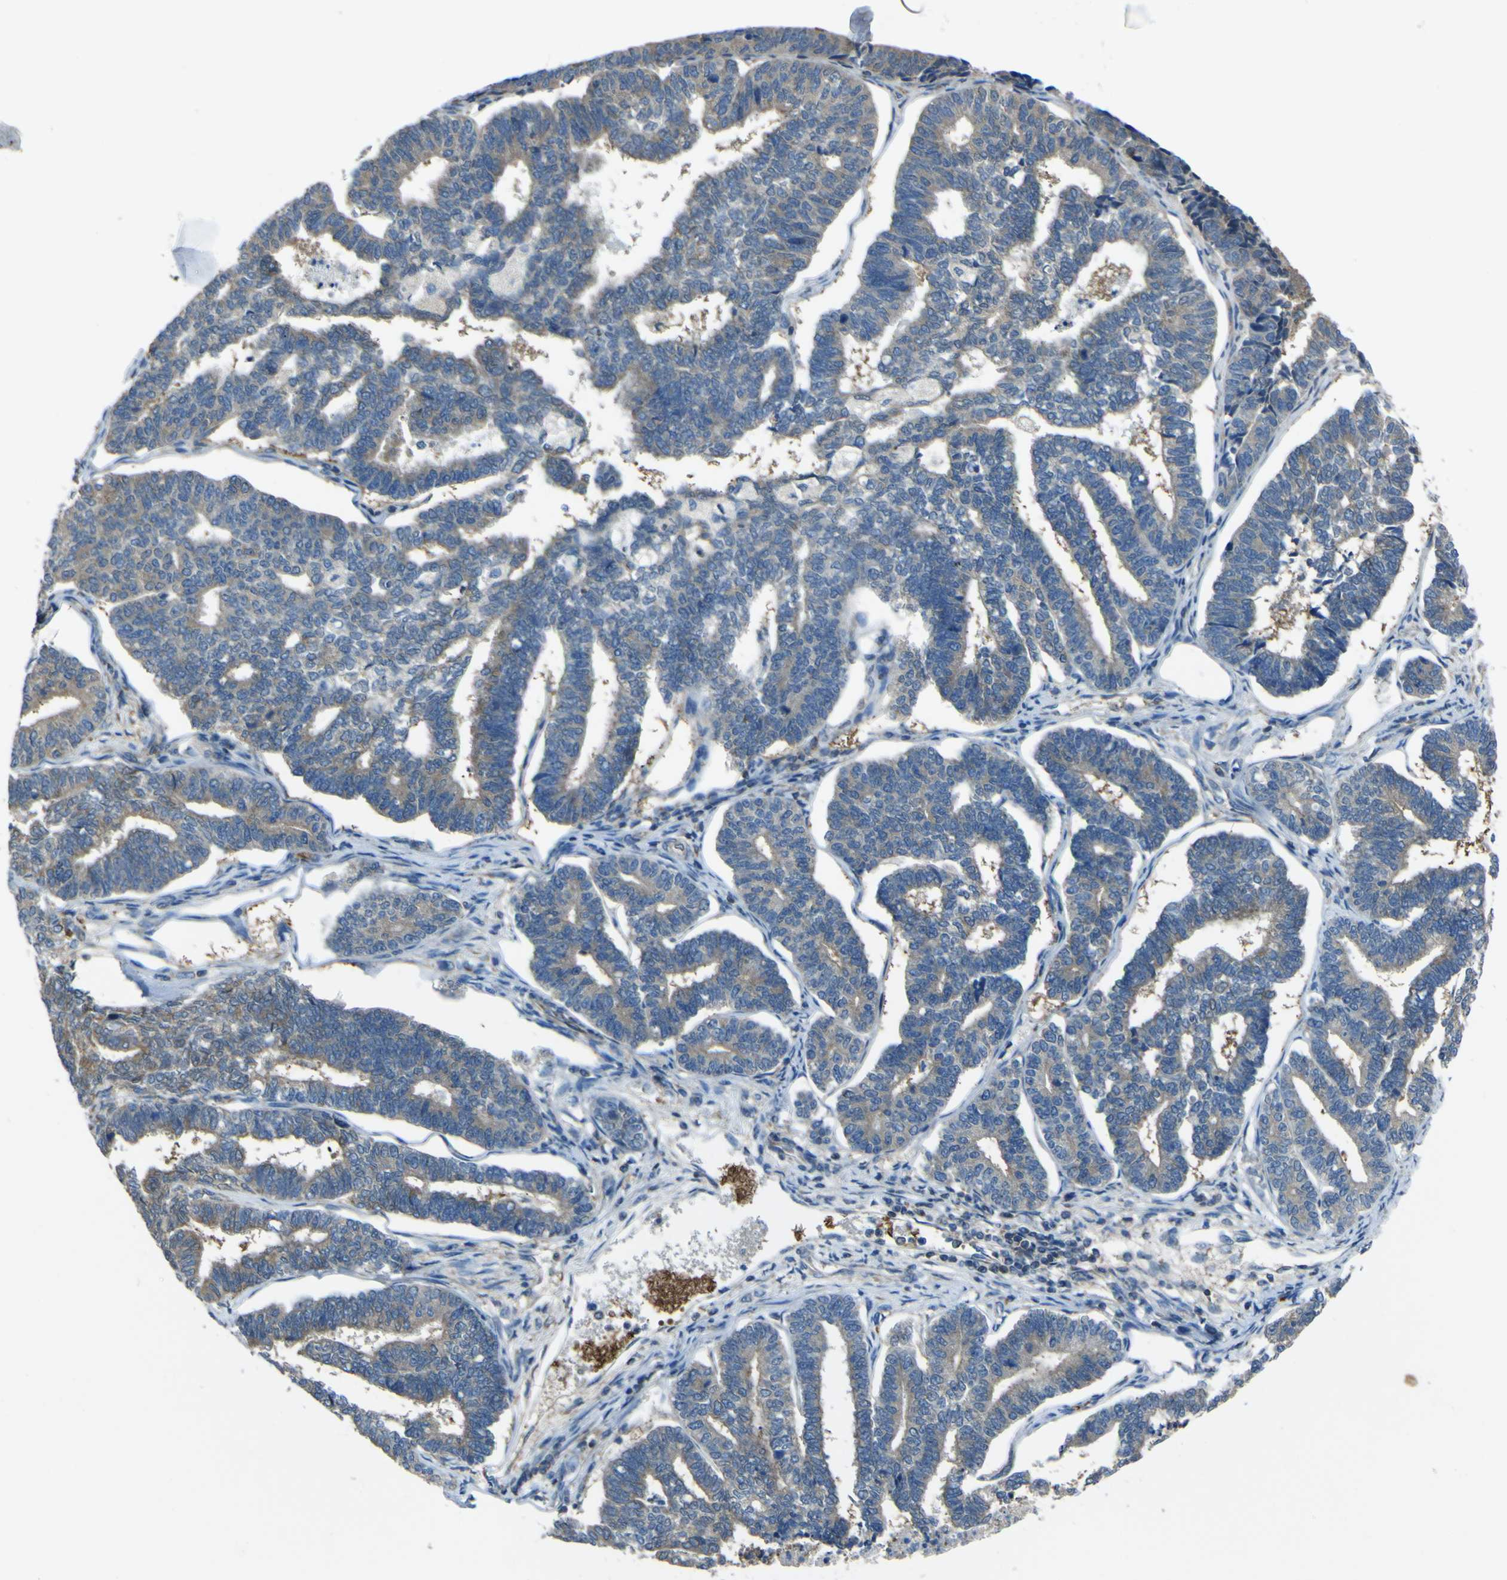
{"staining": {"intensity": "moderate", "quantity": "25%-75%", "location": "cytoplasmic/membranous"}, "tissue": "endometrial cancer", "cell_type": "Tumor cells", "image_type": "cancer", "snomed": [{"axis": "morphology", "description": "Adenocarcinoma, NOS"}, {"axis": "topography", "description": "Endometrium"}], "caption": "Human endometrial cancer stained with a brown dye demonstrates moderate cytoplasmic/membranous positive expression in about 25%-75% of tumor cells.", "gene": "STIM1", "patient": {"sex": "female", "age": 70}}